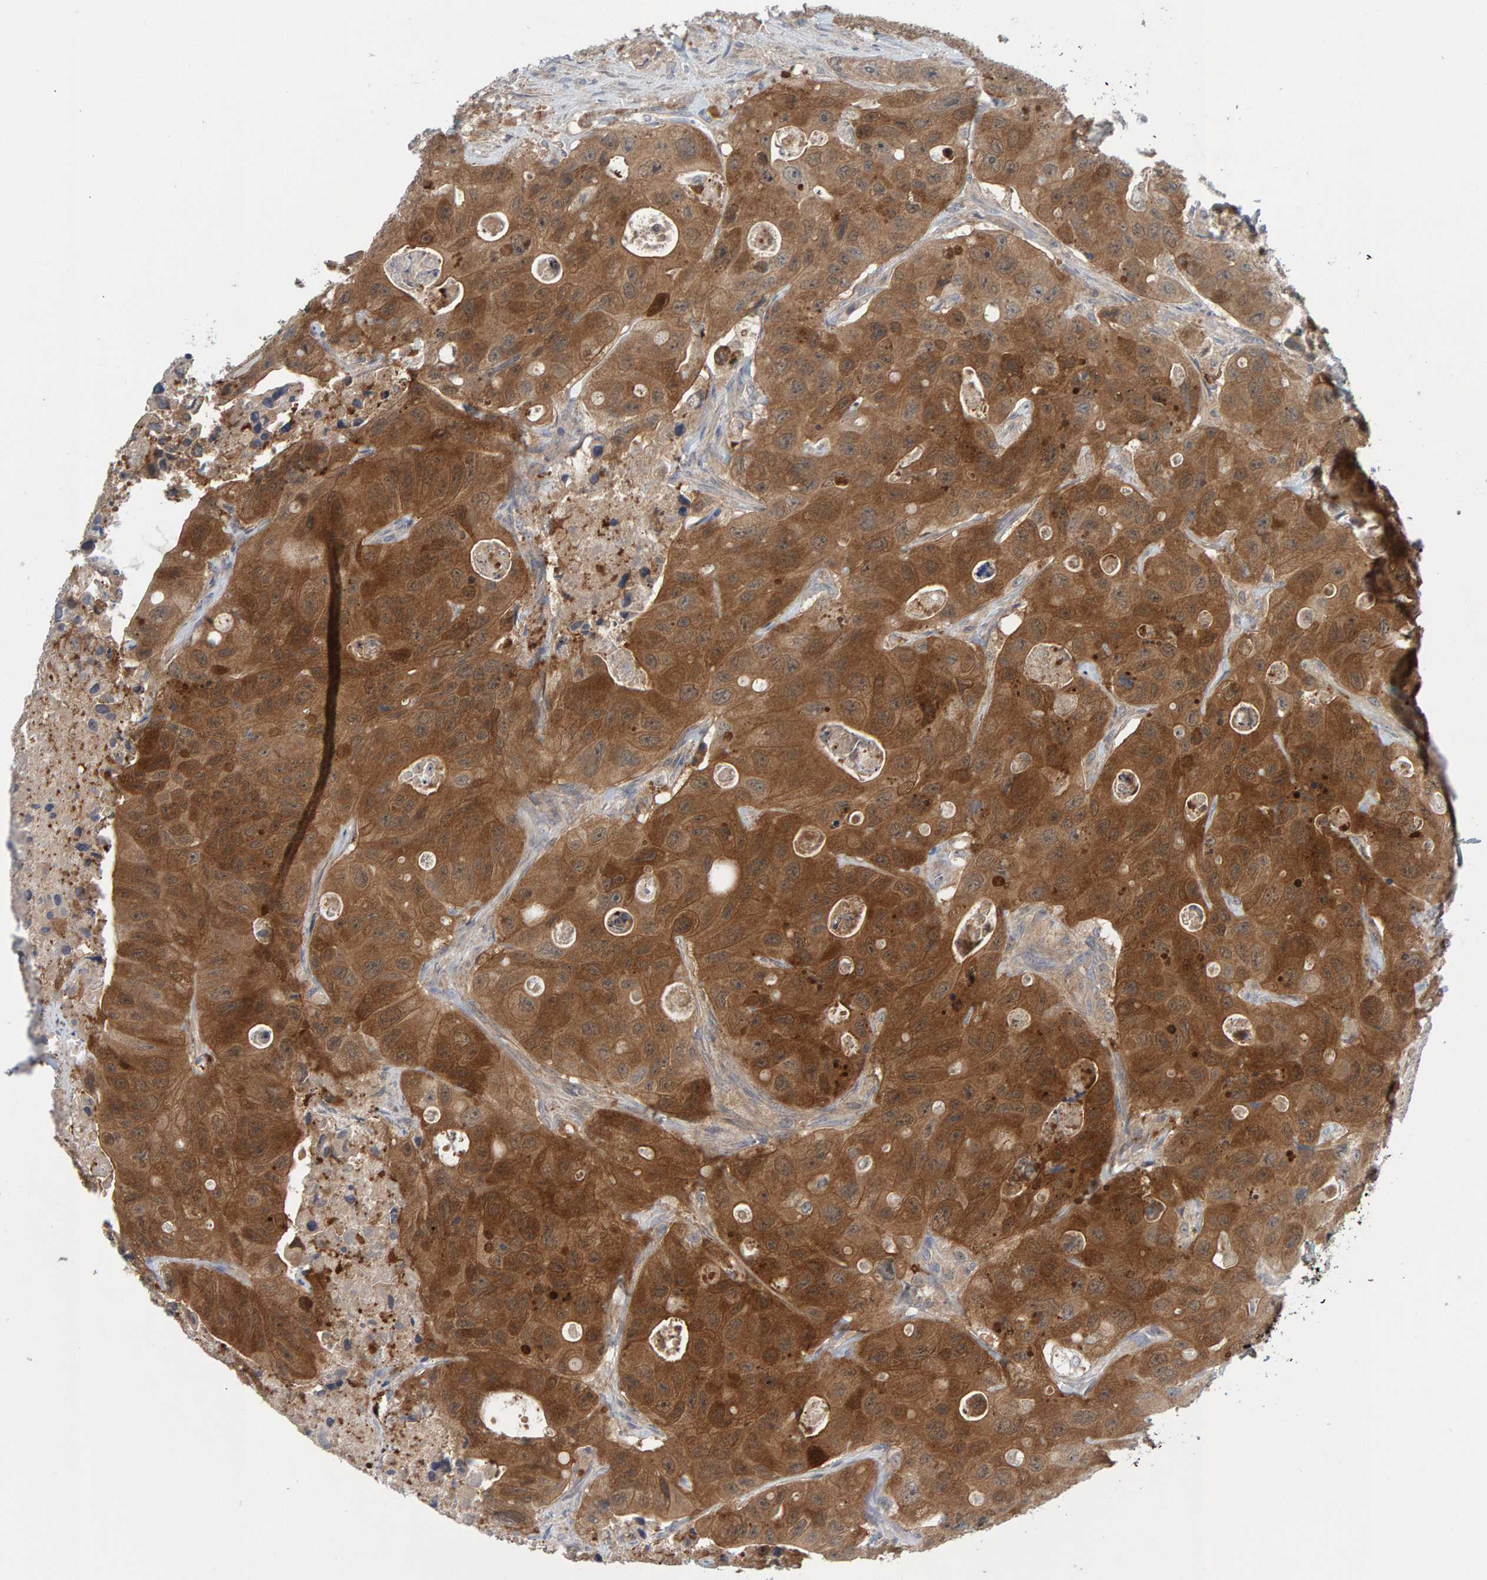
{"staining": {"intensity": "strong", "quantity": ">75%", "location": "cytoplasmic/membranous"}, "tissue": "colorectal cancer", "cell_type": "Tumor cells", "image_type": "cancer", "snomed": [{"axis": "morphology", "description": "Adenocarcinoma, NOS"}, {"axis": "topography", "description": "Colon"}], "caption": "An IHC micrograph of neoplastic tissue is shown. Protein staining in brown labels strong cytoplasmic/membranous positivity in colorectal adenocarcinoma within tumor cells.", "gene": "TATDN1", "patient": {"sex": "female", "age": 46}}